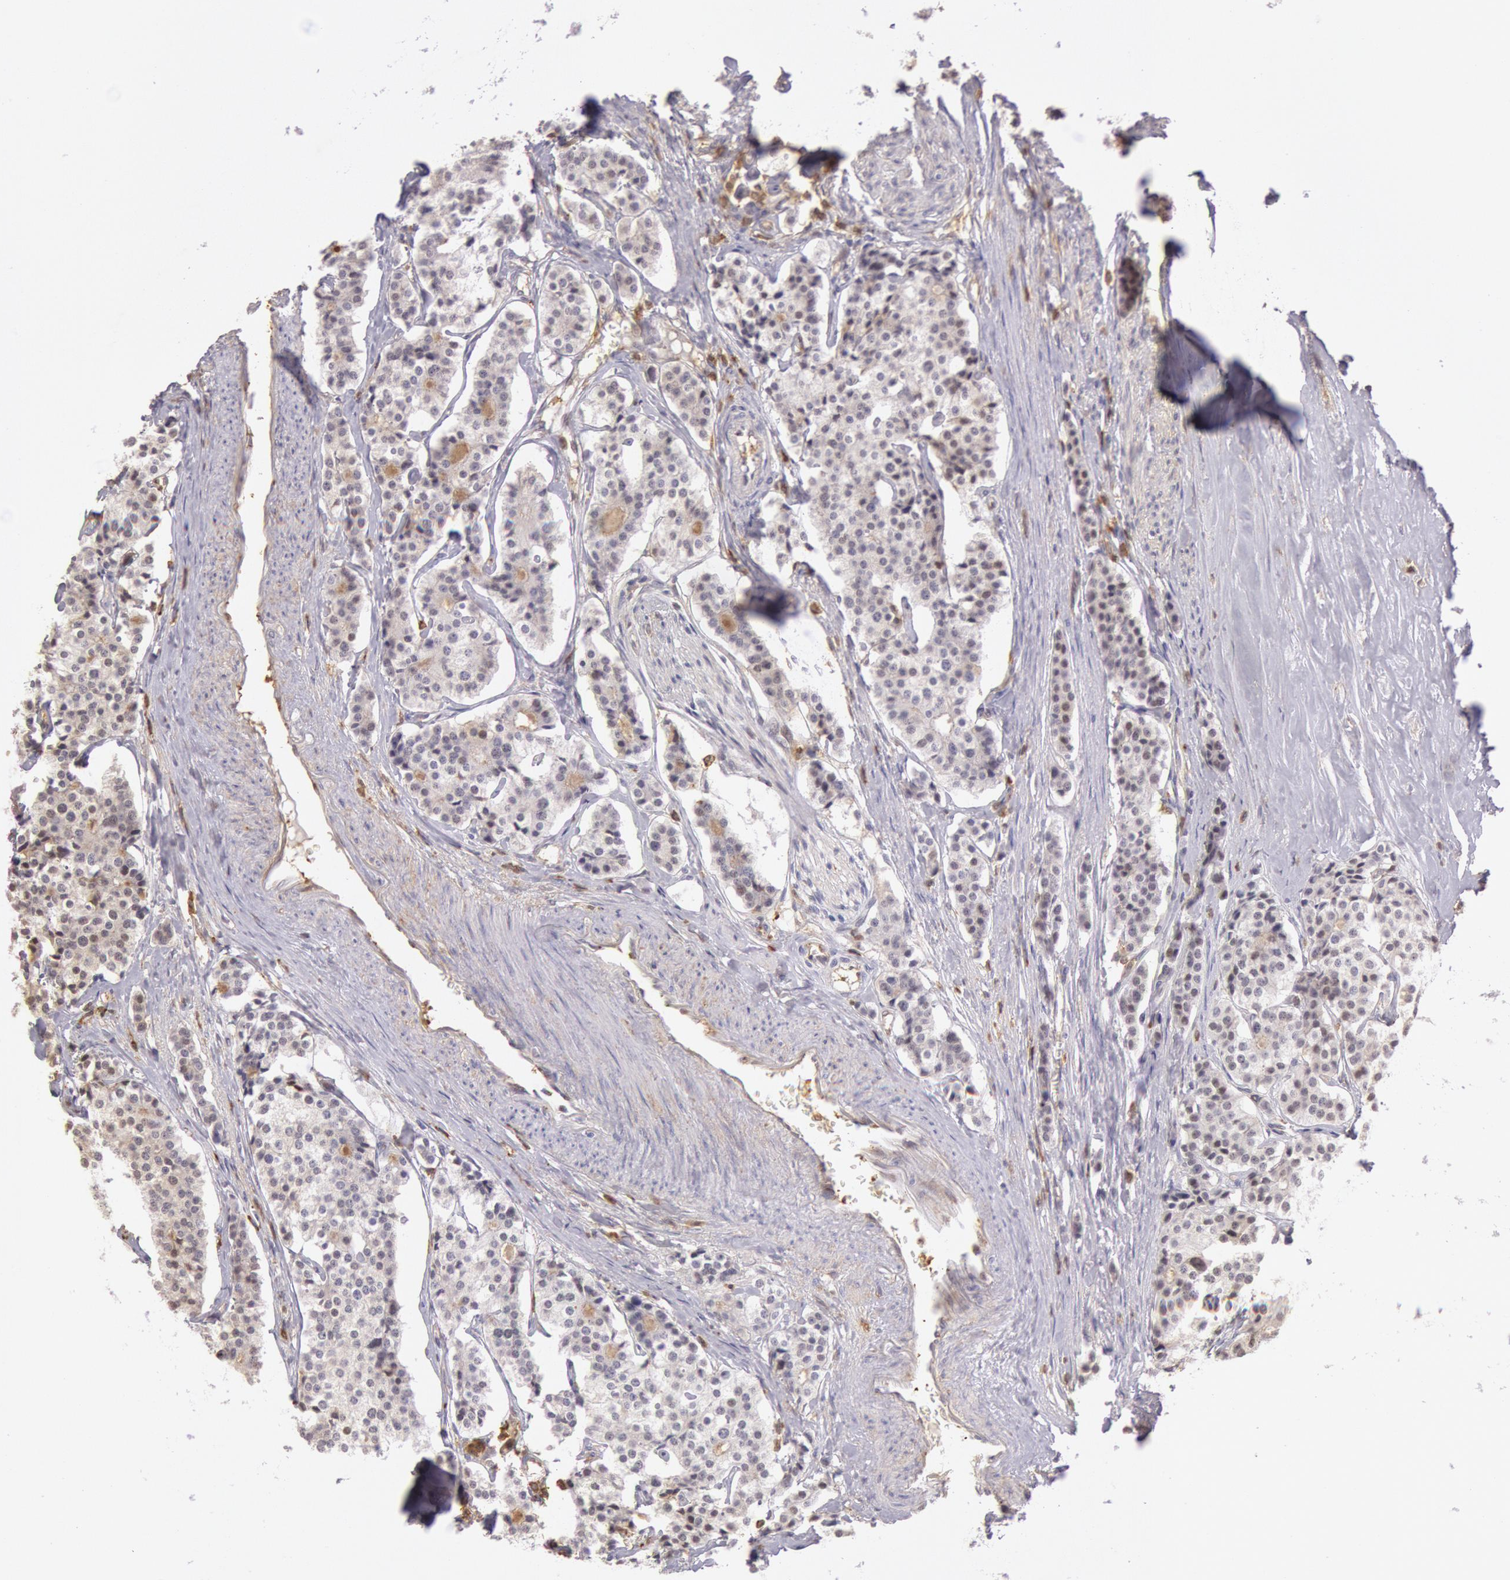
{"staining": {"intensity": "weak", "quantity": "25%-75%", "location": "cytoplasmic/membranous,nuclear"}, "tissue": "carcinoid", "cell_type": "Tumor cells", "image_type": "cancer", "snomed": [{"axis": "morphology", "description": "Carcinoid, malignant, NOS"}, {"axis": "topography", "description": "Small intestine"}], "caption": "Immunohistochemical staining of carcinoid (malignant) reveals low levels of weak cytoplasmic/membranous and nuclear protein staining in about 25%-75% of tumor cells.", "gene": "HIF1A", "patient": {"sex": "male", "age": 63}}